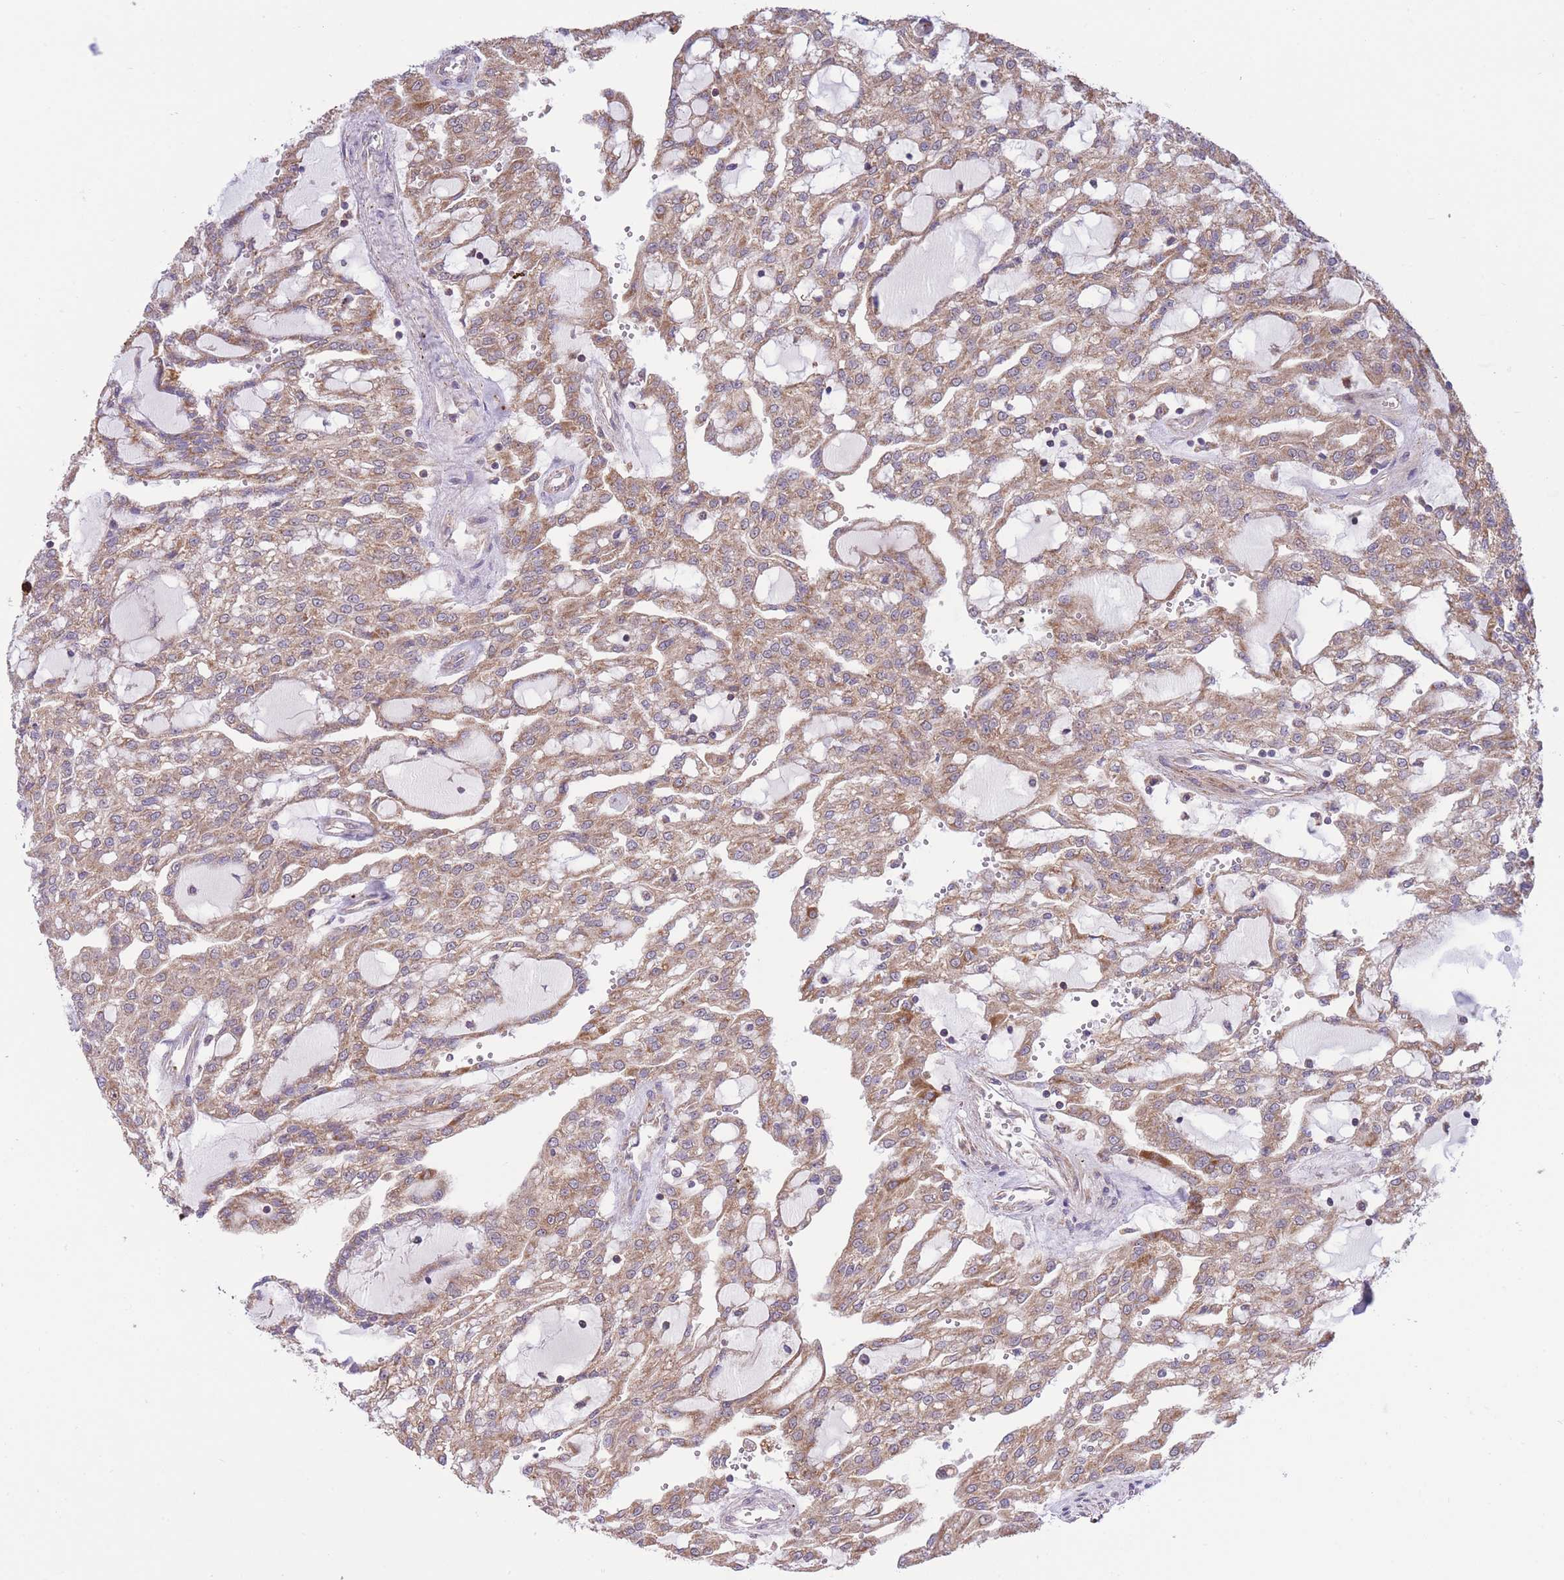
{"staining": {"intensity": "moderate", "quantity": ">75%", "location": "cytoplasmic/membranous"}, "tissue": "renal cancer", "cell_type": "Tumor cells", "image_type": "cancer", "snomed": [{"axis": "morphology", "description": "Adenocarcinoma, NOS"}, {"axis": "topography", "description": "Kidney"}], "caption": "Immunohistochemistry (IHC) of human renal adenocarcinoma exhibits medium levels of moderate cytoplasmic/membranous positivity in about >75% of tumor cells.", "gene": "ATP13A2", "patient": {"sex": "male", "age": 63}}